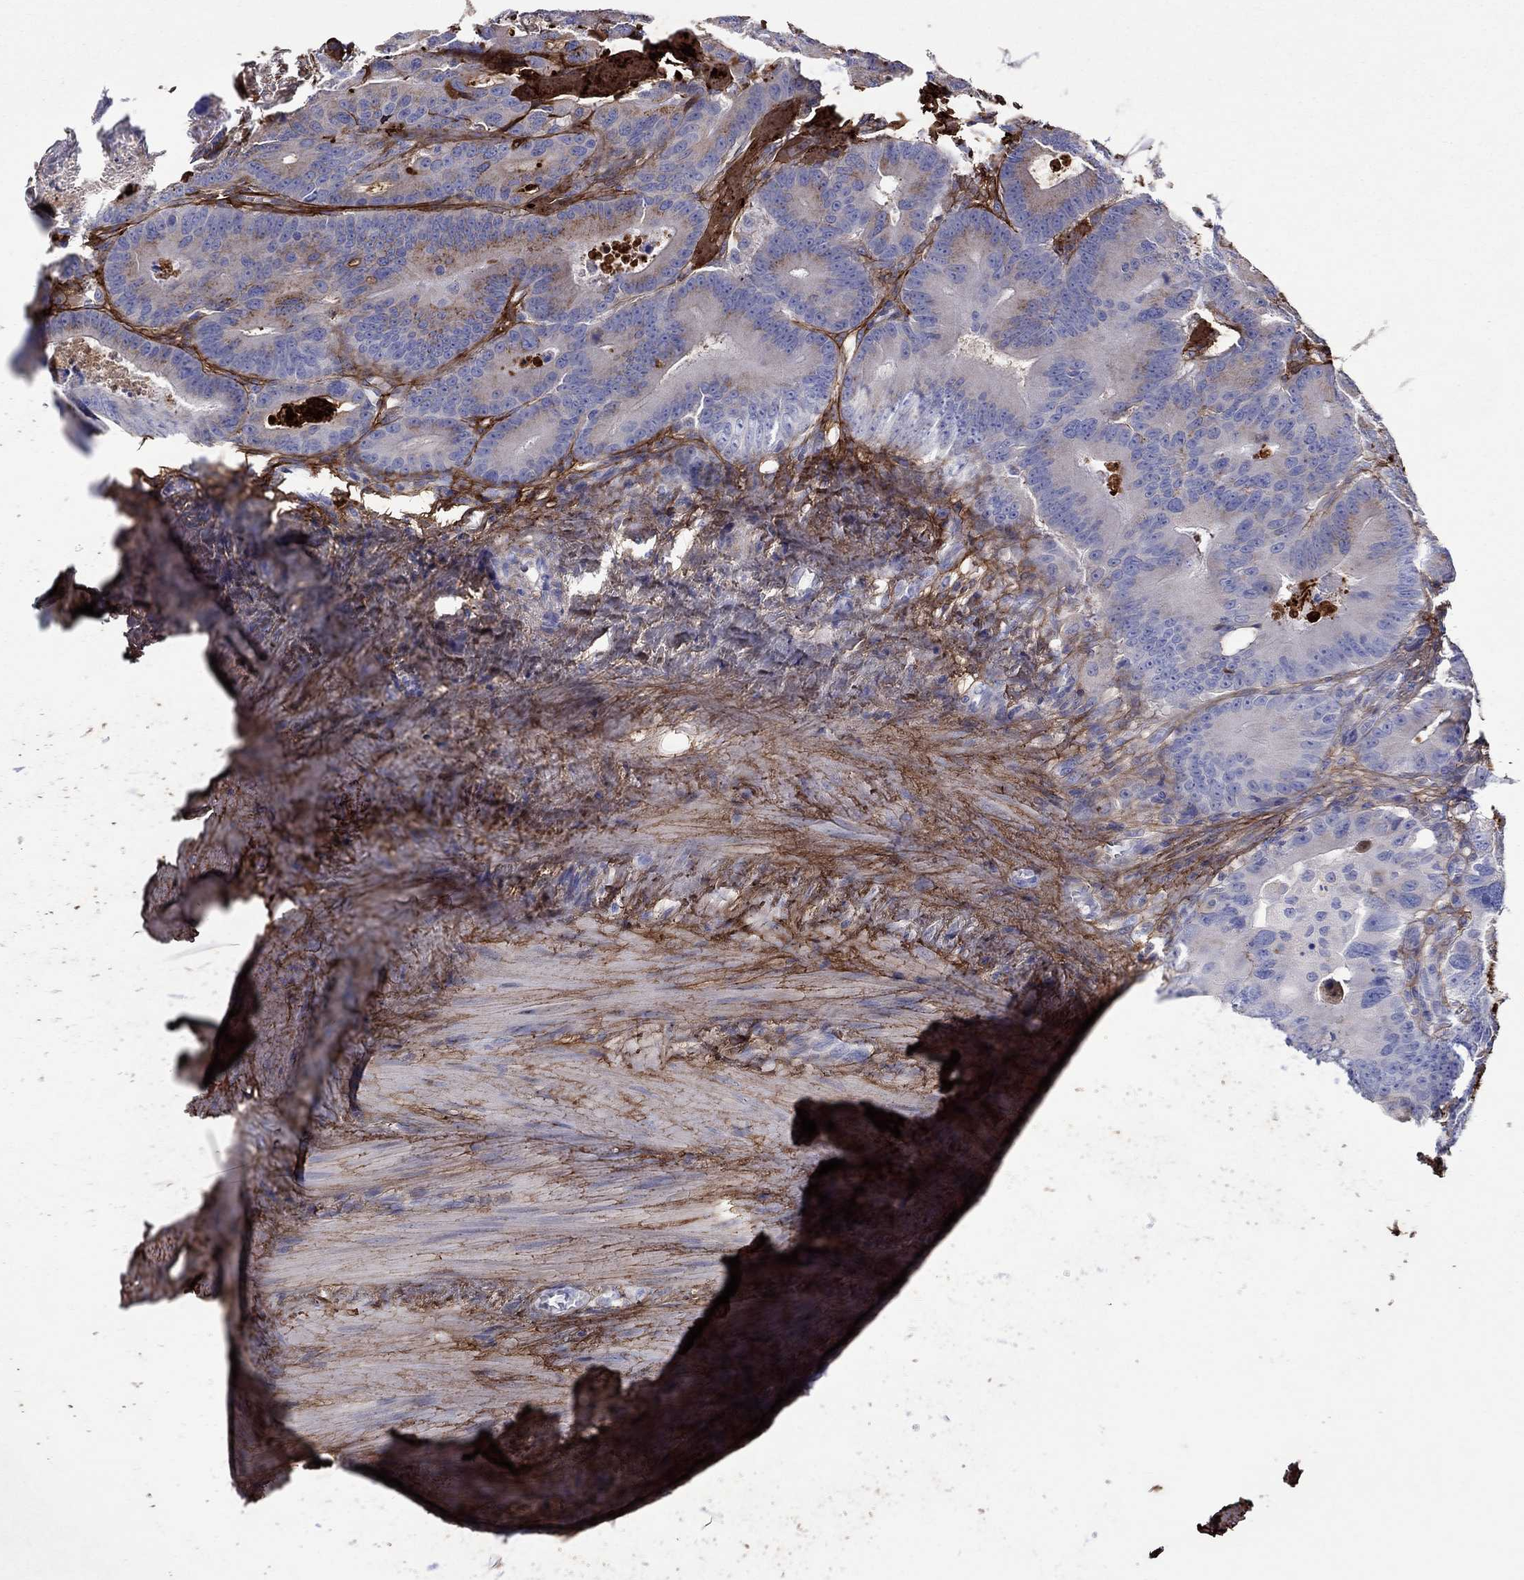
{"staining": {"intensity": "negative", "quantity": "none", "location": "none"}, "tissue": "colorectal cancer", "cell_type": "Tumor cells", "image_type": "cancer", "snomed": [{"axis": "morphology", "description": "Adenocarcinoma, NOS"}, {"axis": "topography", "description": "Rectum"}], "caption": "The image reveals no significant staining in tumor cells of colorectal cancer (adenocarcinoma). Brightfield microscopy of immunohistochemistry (IHC) stained with DAB (3,3'-diaminobenzidine) (brown) and hematoxylin (blue), captured at high magnification.", "gene": "TGFBI", "patient": {"sex": "male", "age": 64}}